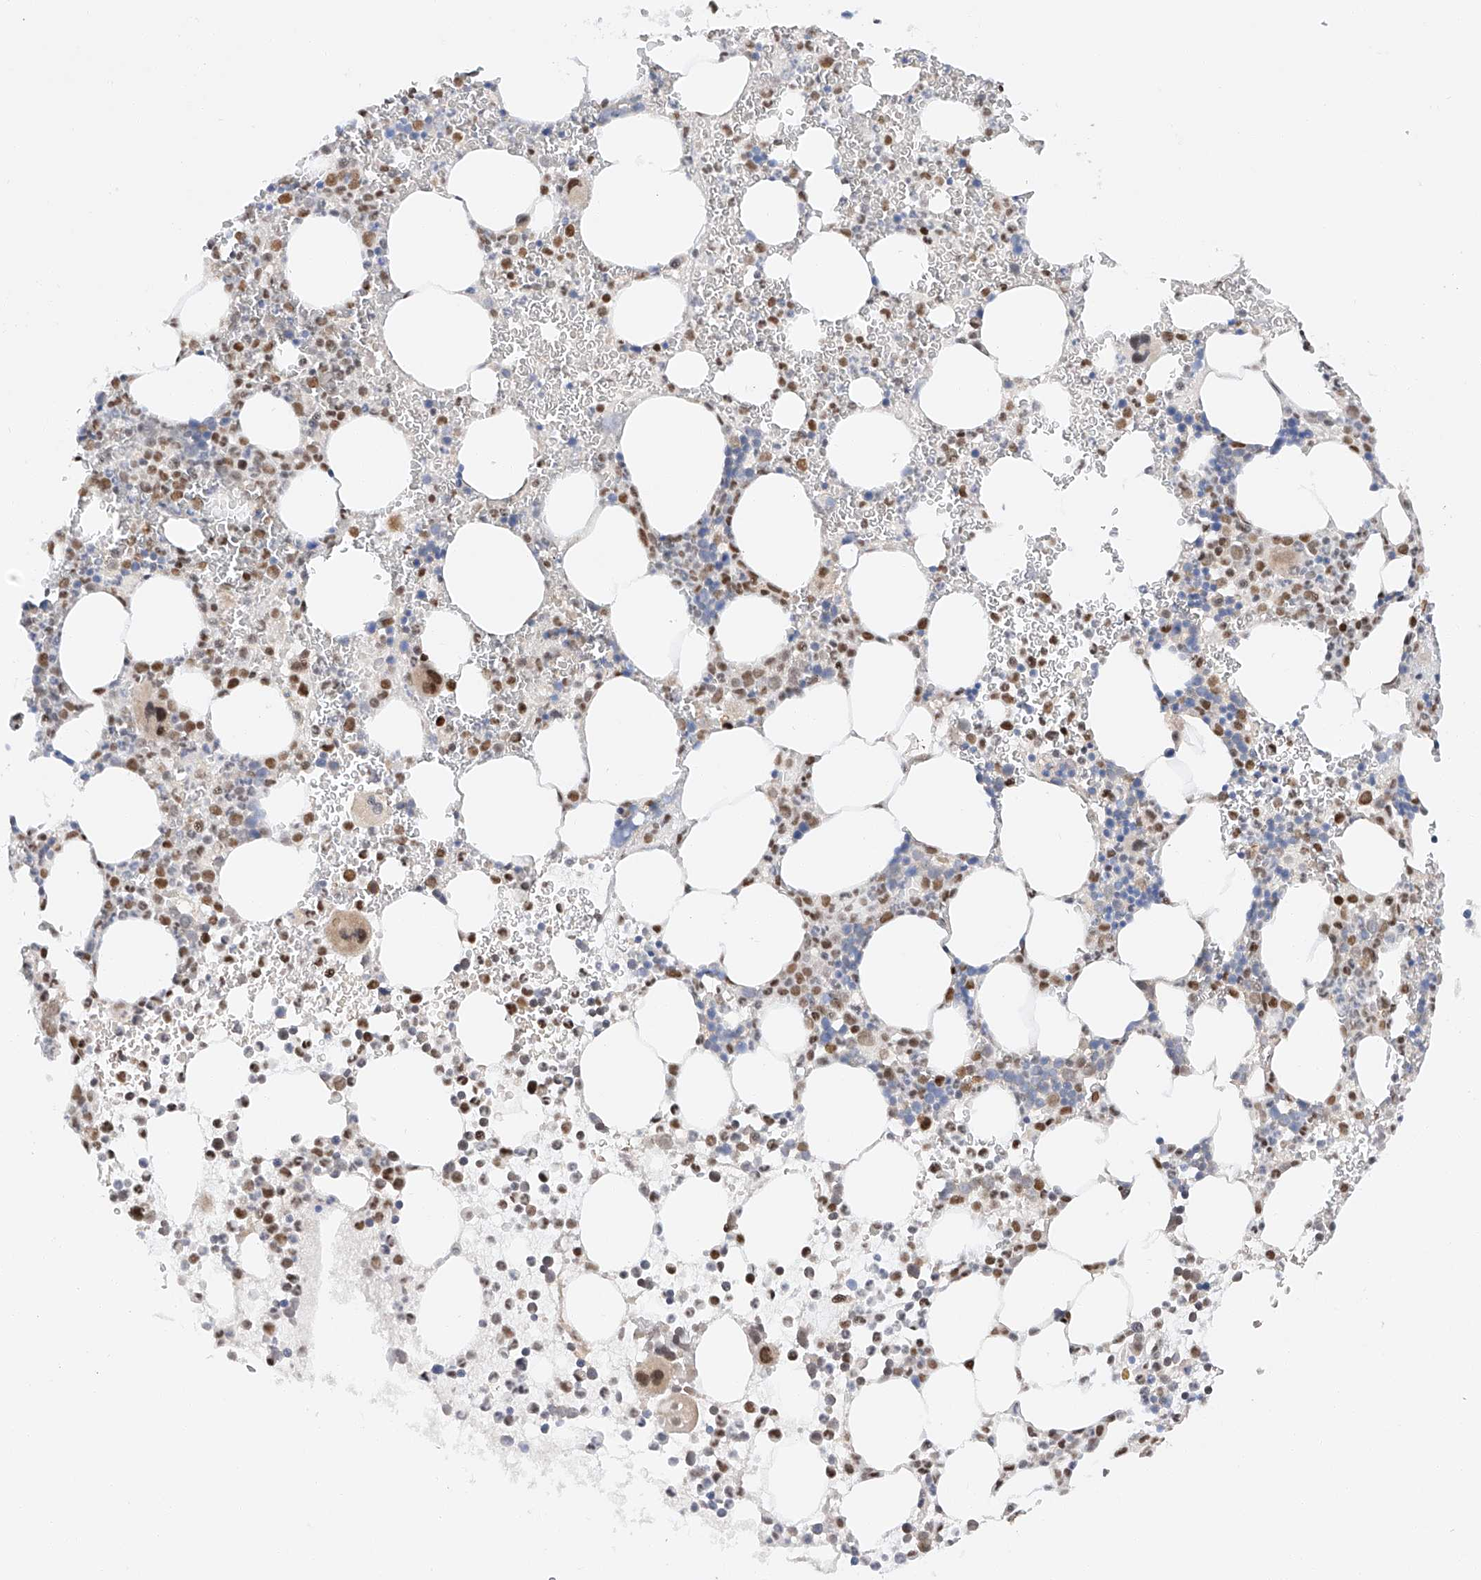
{"staining": {"intensity": "moderate", "quantity": "25%-75%", "location": "nuclear"}, "tissue": "bone marrow", "cell_type": "Hematopoietic cells", "image_type": "normal", "snomed": [{"axis": "morphology", "description": "Normal tissue, NOS"}, {"axis": "topography", "description": "Bone marrow"}], "caption": "A high-resolution histopathology image shows immunohistochemistry staining of normal bone marrow, which reveals moderate nuclear expression in approximately 25%-75% of hematopoietic cells. The protein is shown in brown color, while the nuclei are stained blue.", "gene": "POGK", "patient": {"sex": "female", "age": 78}}